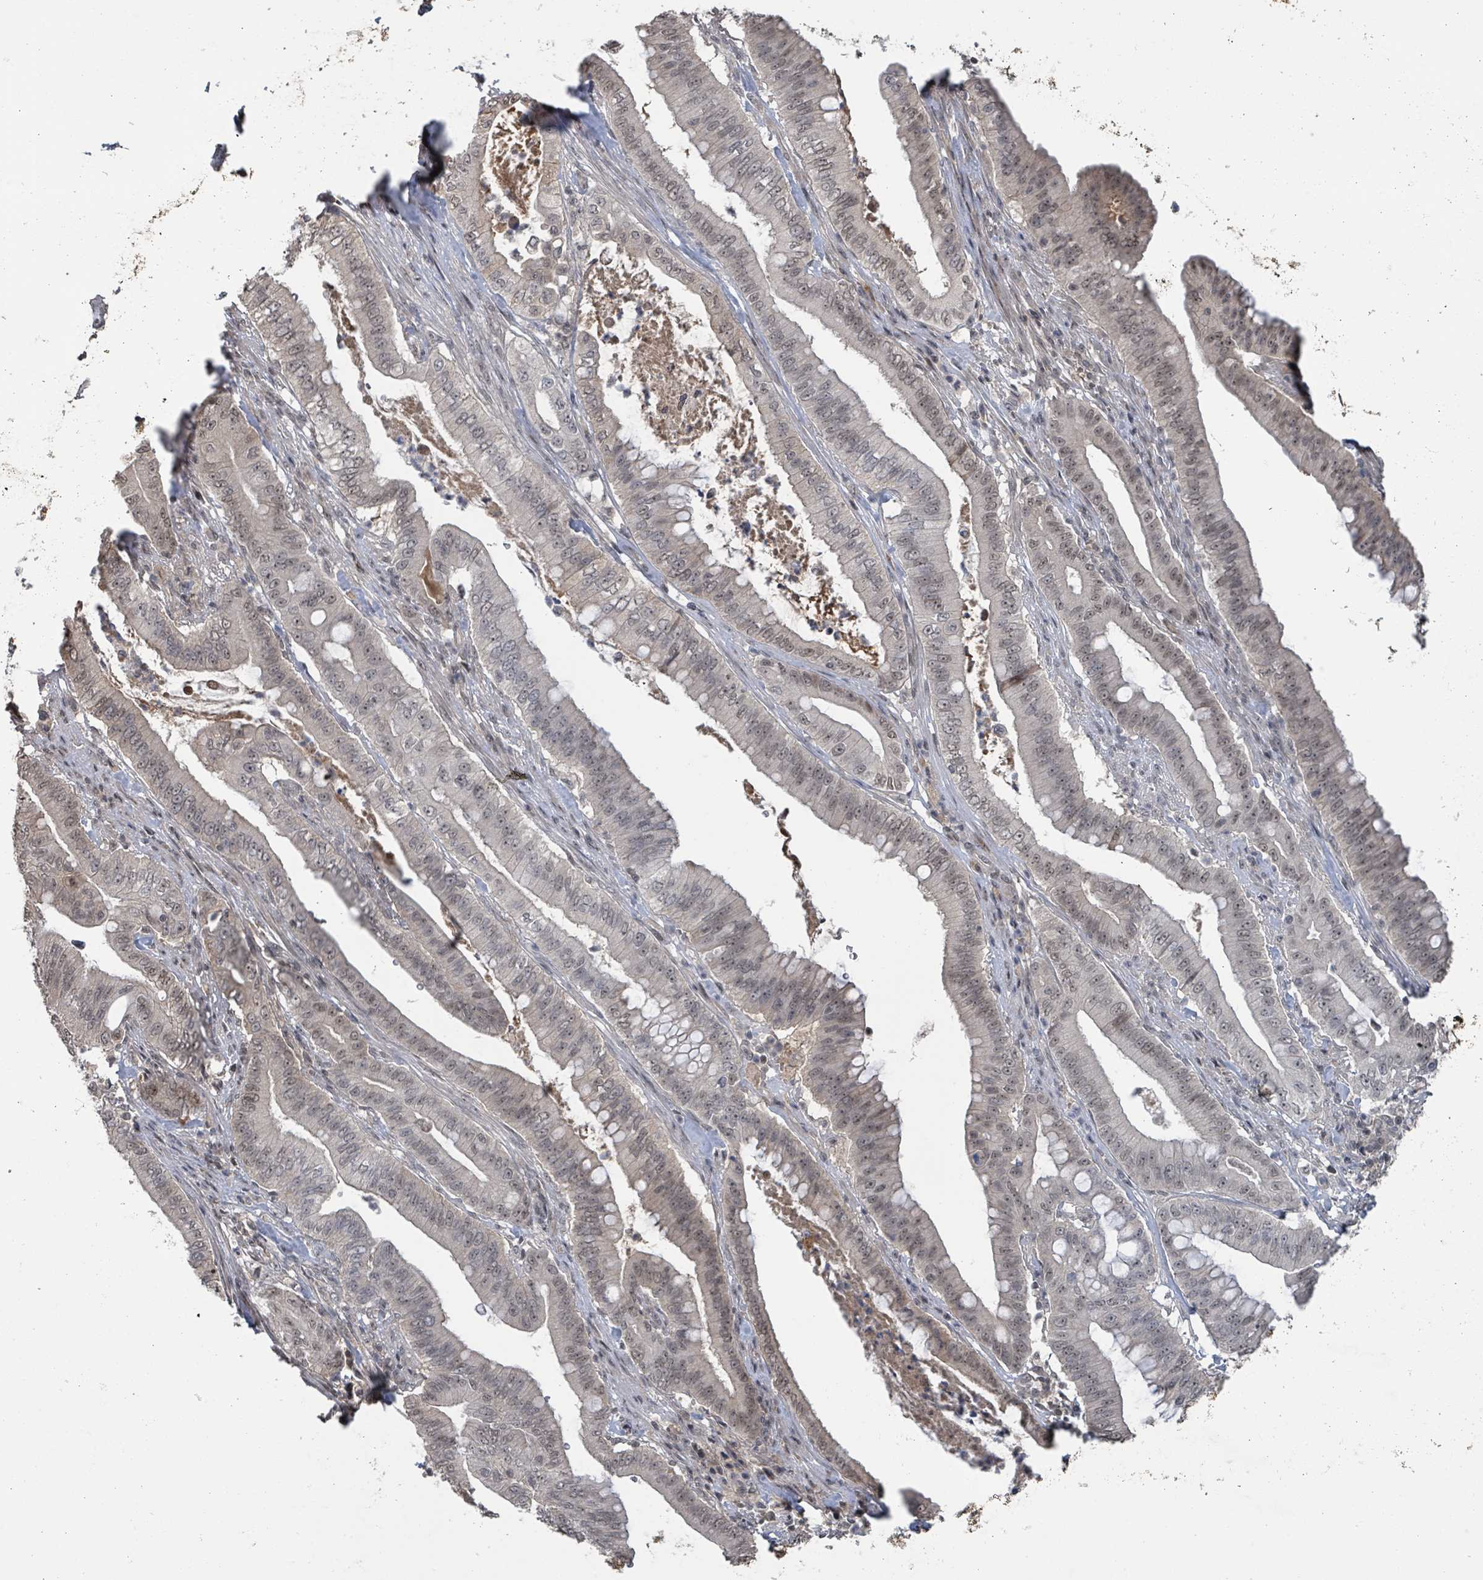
{"staining": {"intensity": "weak", "quantity": "25%-75%", "location": "nuclear"}, "tissue": "pancreatic cancer", "cell_type": "Tumor cells", "image_type": "cancer", "snomed": [{"axis": "morphology", "description": "Adenocarcinoma, NOS"}, {"axis": "topography", "description": "Pancreas"}], "caption": "This histopathology image displays IHC staining of pancreatic cancer (adenocarcinoma), with low weak nuclear expression in about 25%-75% of tumor cells.", "gene": "ZBTB14", "patient": {"sex": "male", "age": 71}}